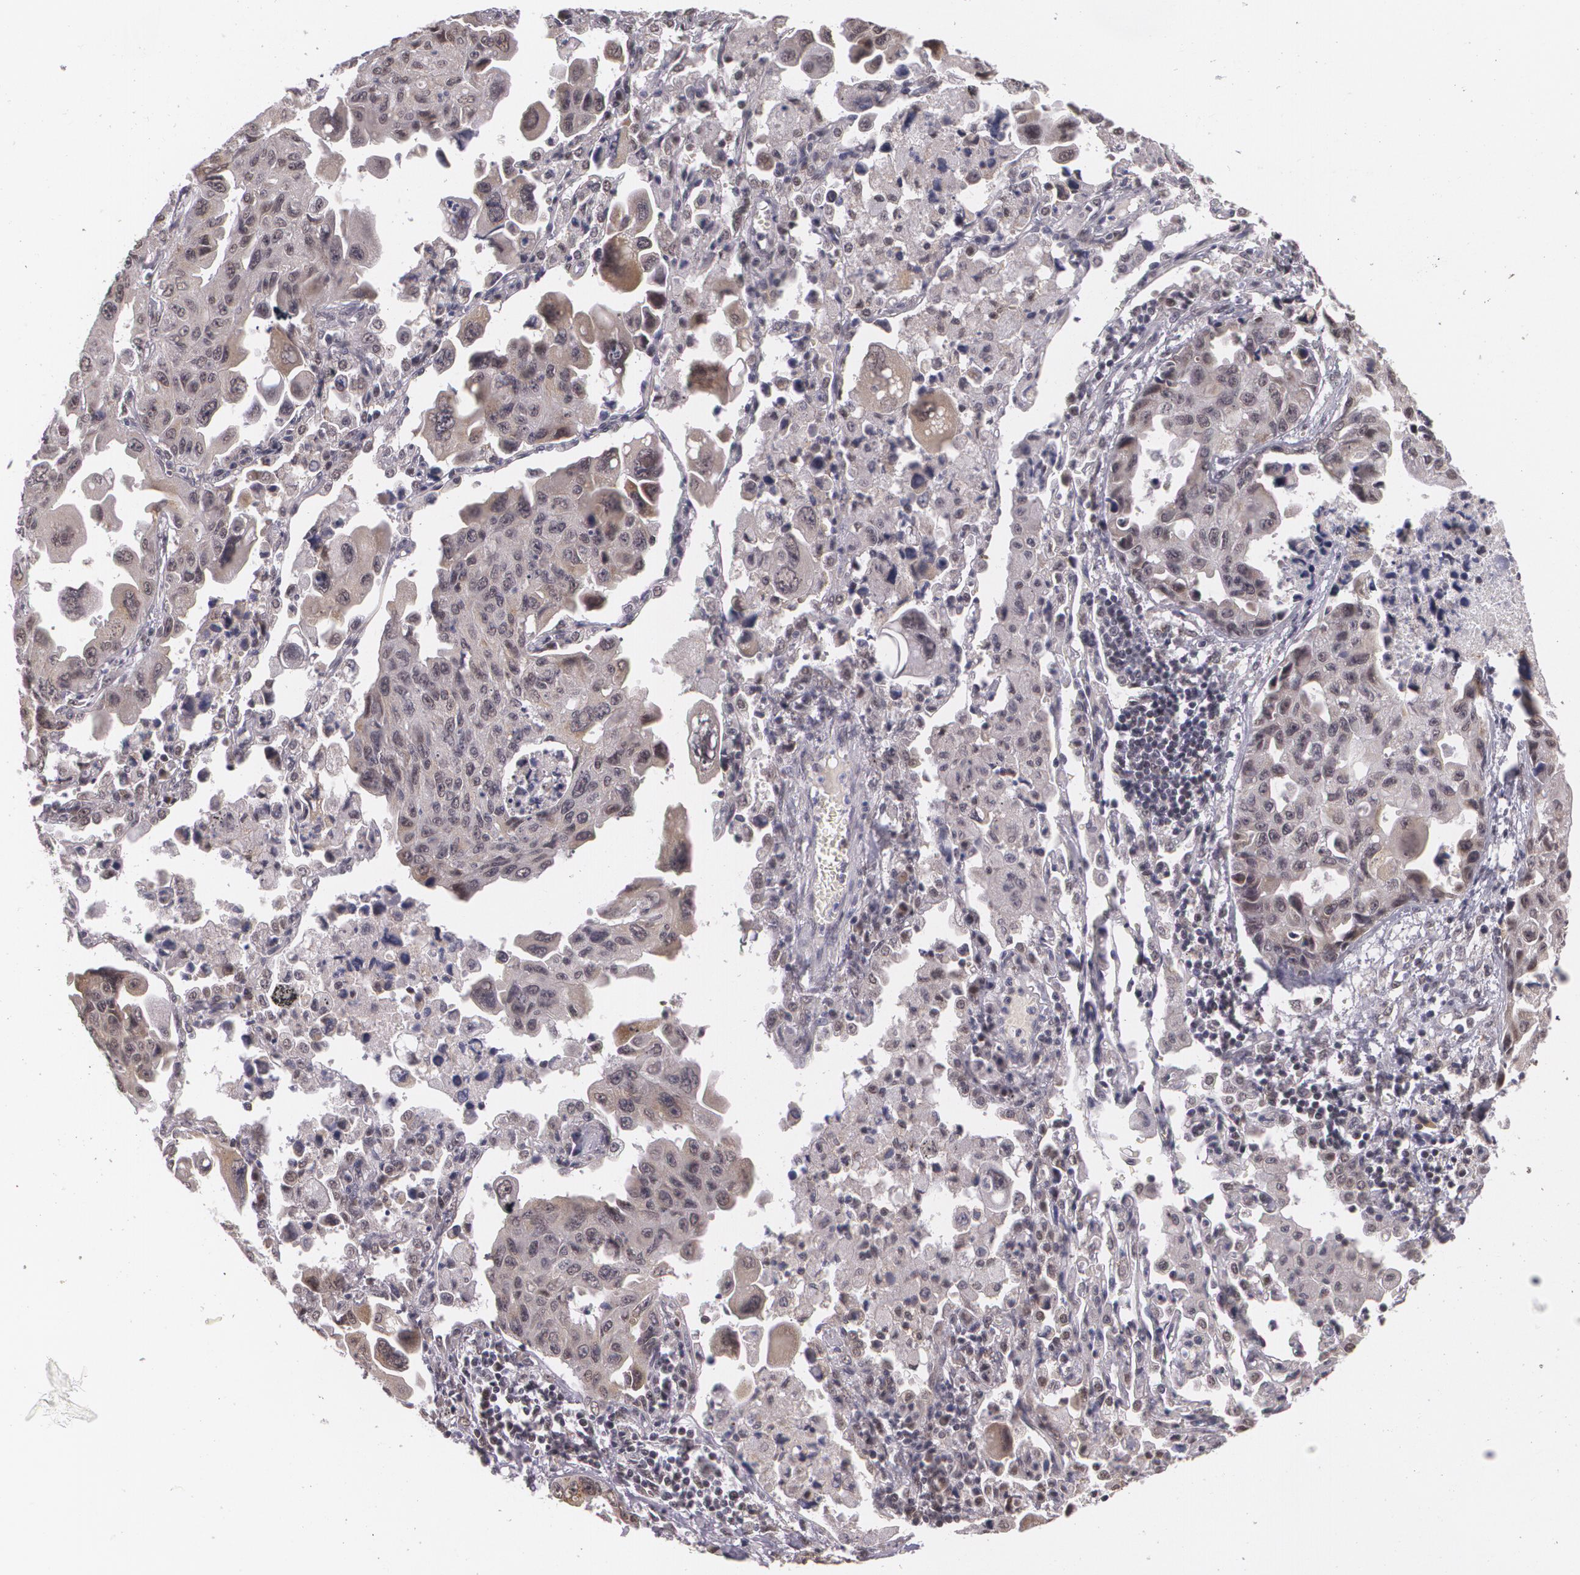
{"staining": {"intensity": "weak", "quantity": "<25%", "location": "cytoplasmic/membranous,nuclear"}, "tissue": "lung cancer", "cell_type": "Tumor cells", "image_type": "cancer", "snomed": [{"axis": "morphology", "description": "Adenocarcinoma, NOS"}, {"axis": "topography", "description": "Lung"}], "caption": "A histopathology image of lung adenocarcinoma stained for a protein reveals no brown staining in tumor cells.", "gene": "ALX1", "patient": {"sex": "male", "age": 64}}